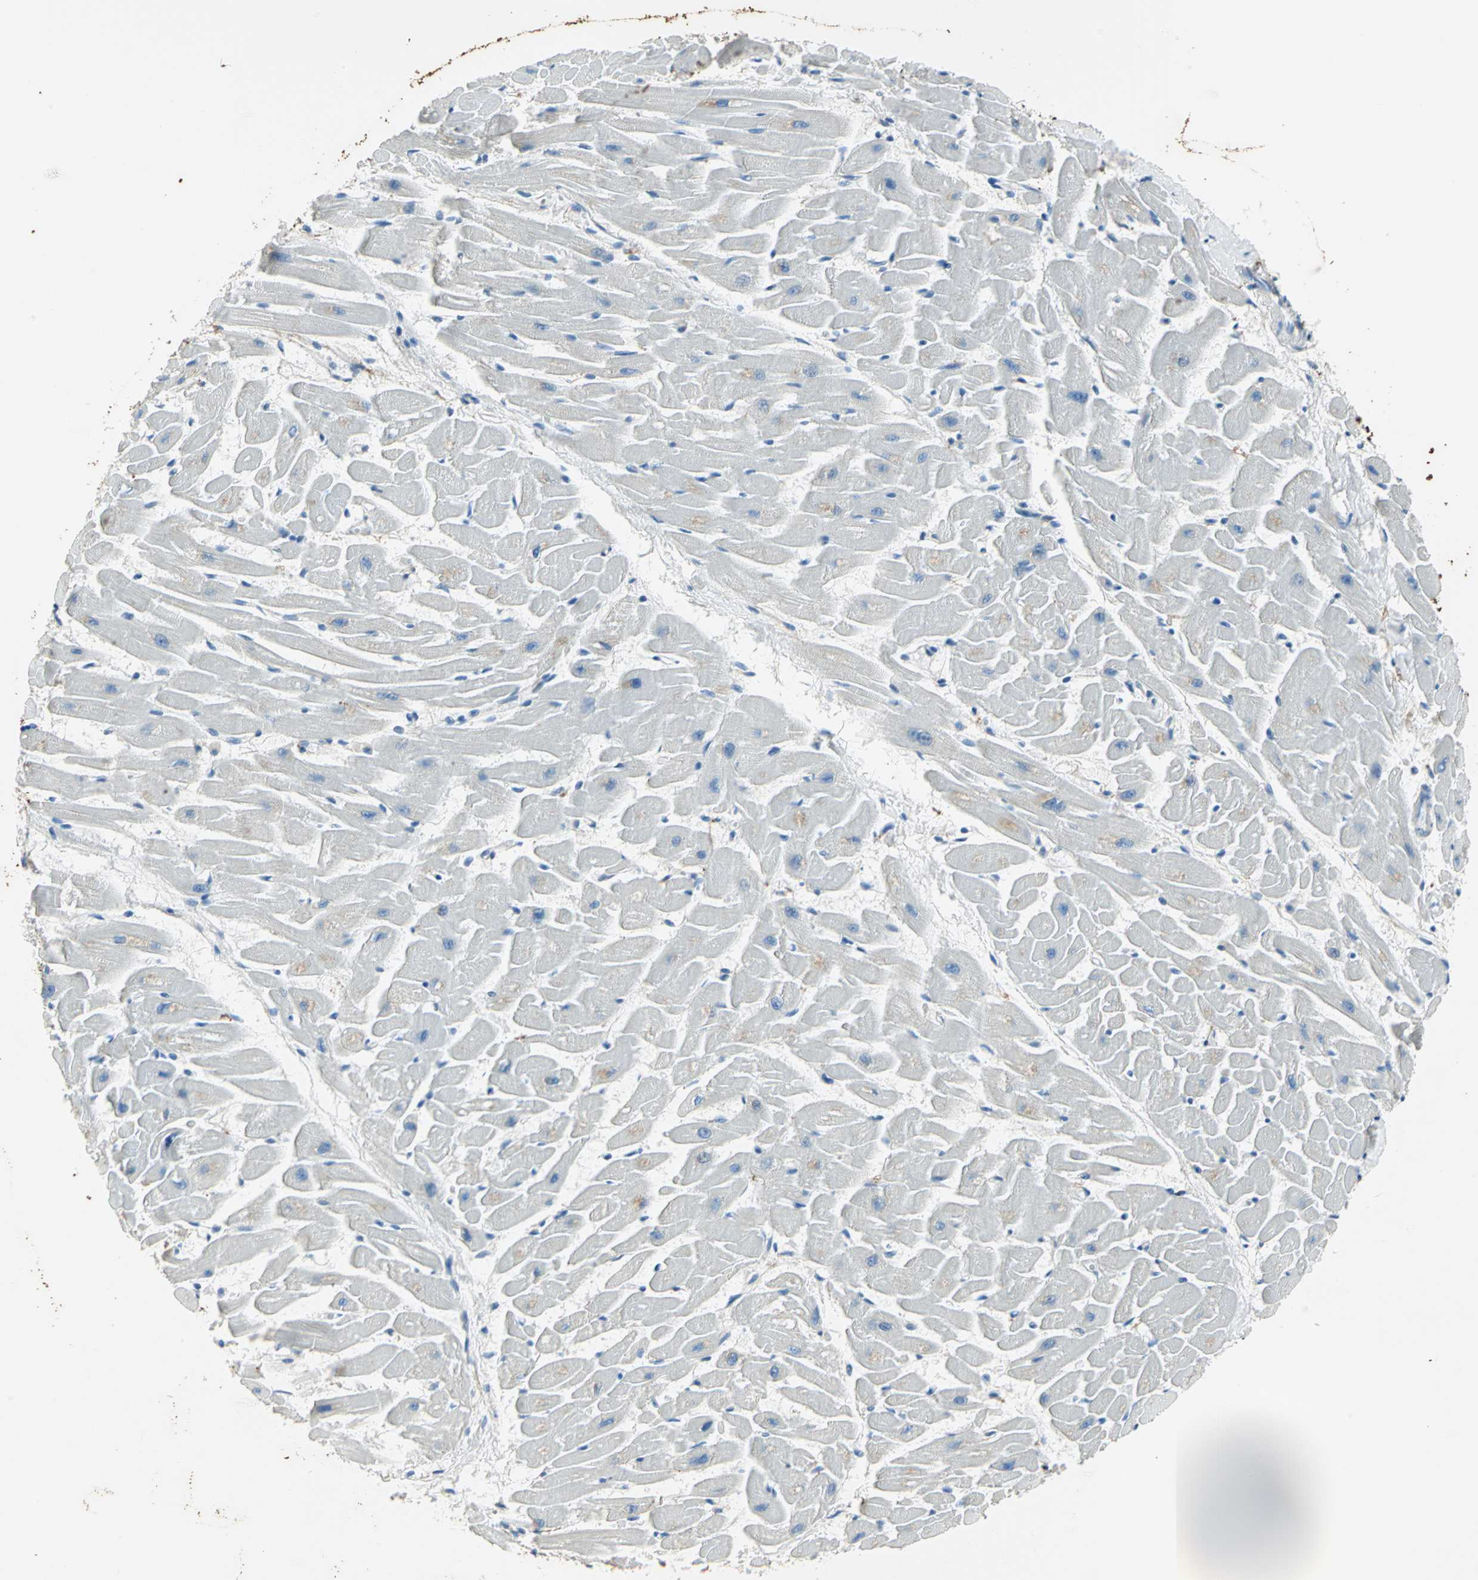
{"staining": {"intensity": "negative", "quantity": "none", "location": "none"}, "tissue": "heart muscle", "cell_type": "Cardiomyocytes", "image_type": "normal", "snomed": [{"axis": "morphology", "description": "Normal tissue, NOS"}, {"axis": "topography", "description": "Heart"}], "caption": "DAB (3,3'-diaminobenzidine) immunohistochemical staining of benign heart muscle exhibits no significant positivity in cardiomyocytes.", "gene": "UCHL1", "patient": {"sex": "female", "age": 19}}